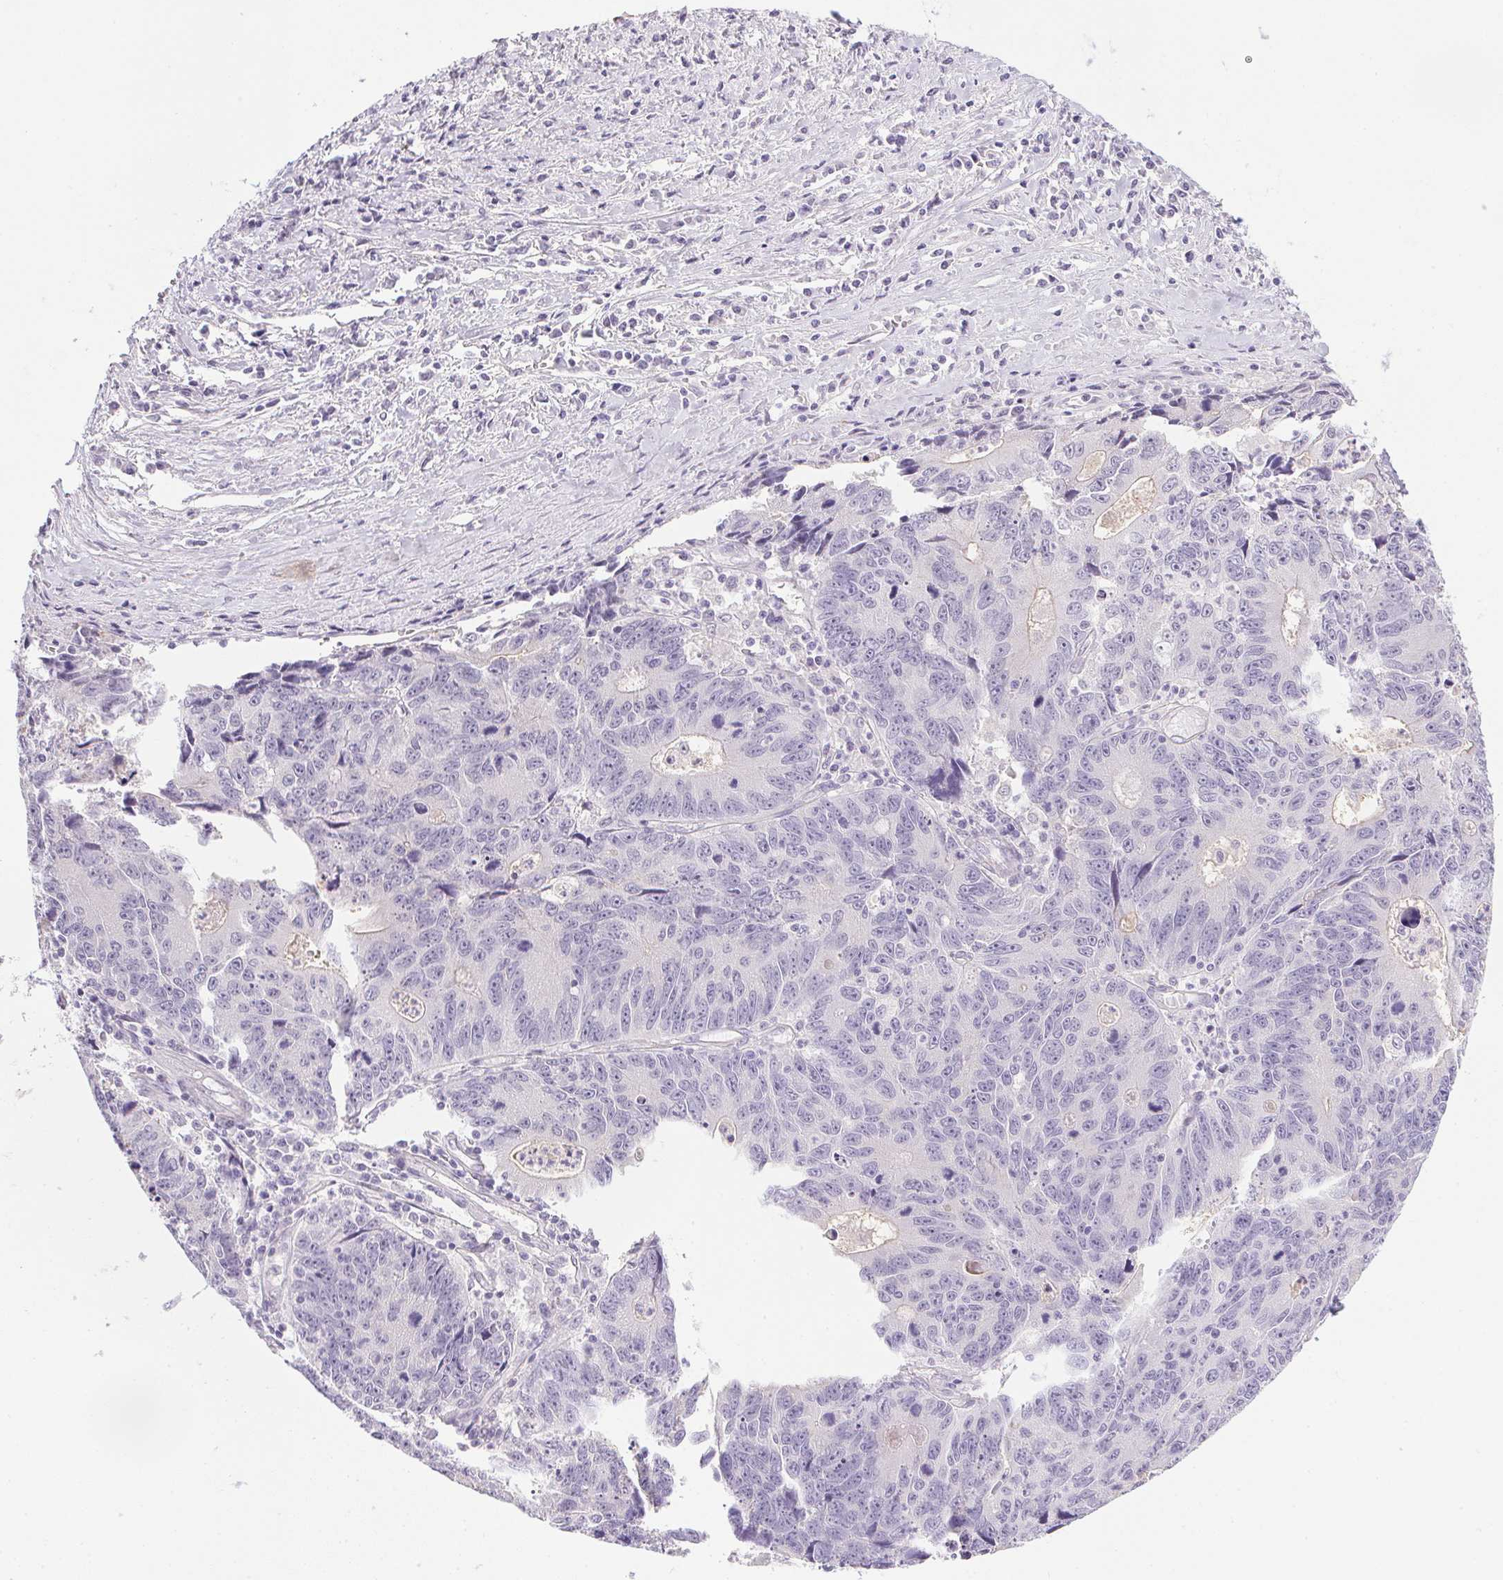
{"staining": {"intensity": "negative", "quantity": "none", "location": "none"}, "tissue": "liver cancer", "cell_type": "Tumor cells", "image_type": "cancer", "snomed": [{"axis": "morphology", "description": "Cholangiocarcinoma"}, {"axis": "topography", "description": "Liver"}], "caption": "Image shows no protein positivity in tumor cells of cholangiocarcinoma (liver) tissue.", "gene": "PRL", "patient": {"sex": "male", "age": 65}}